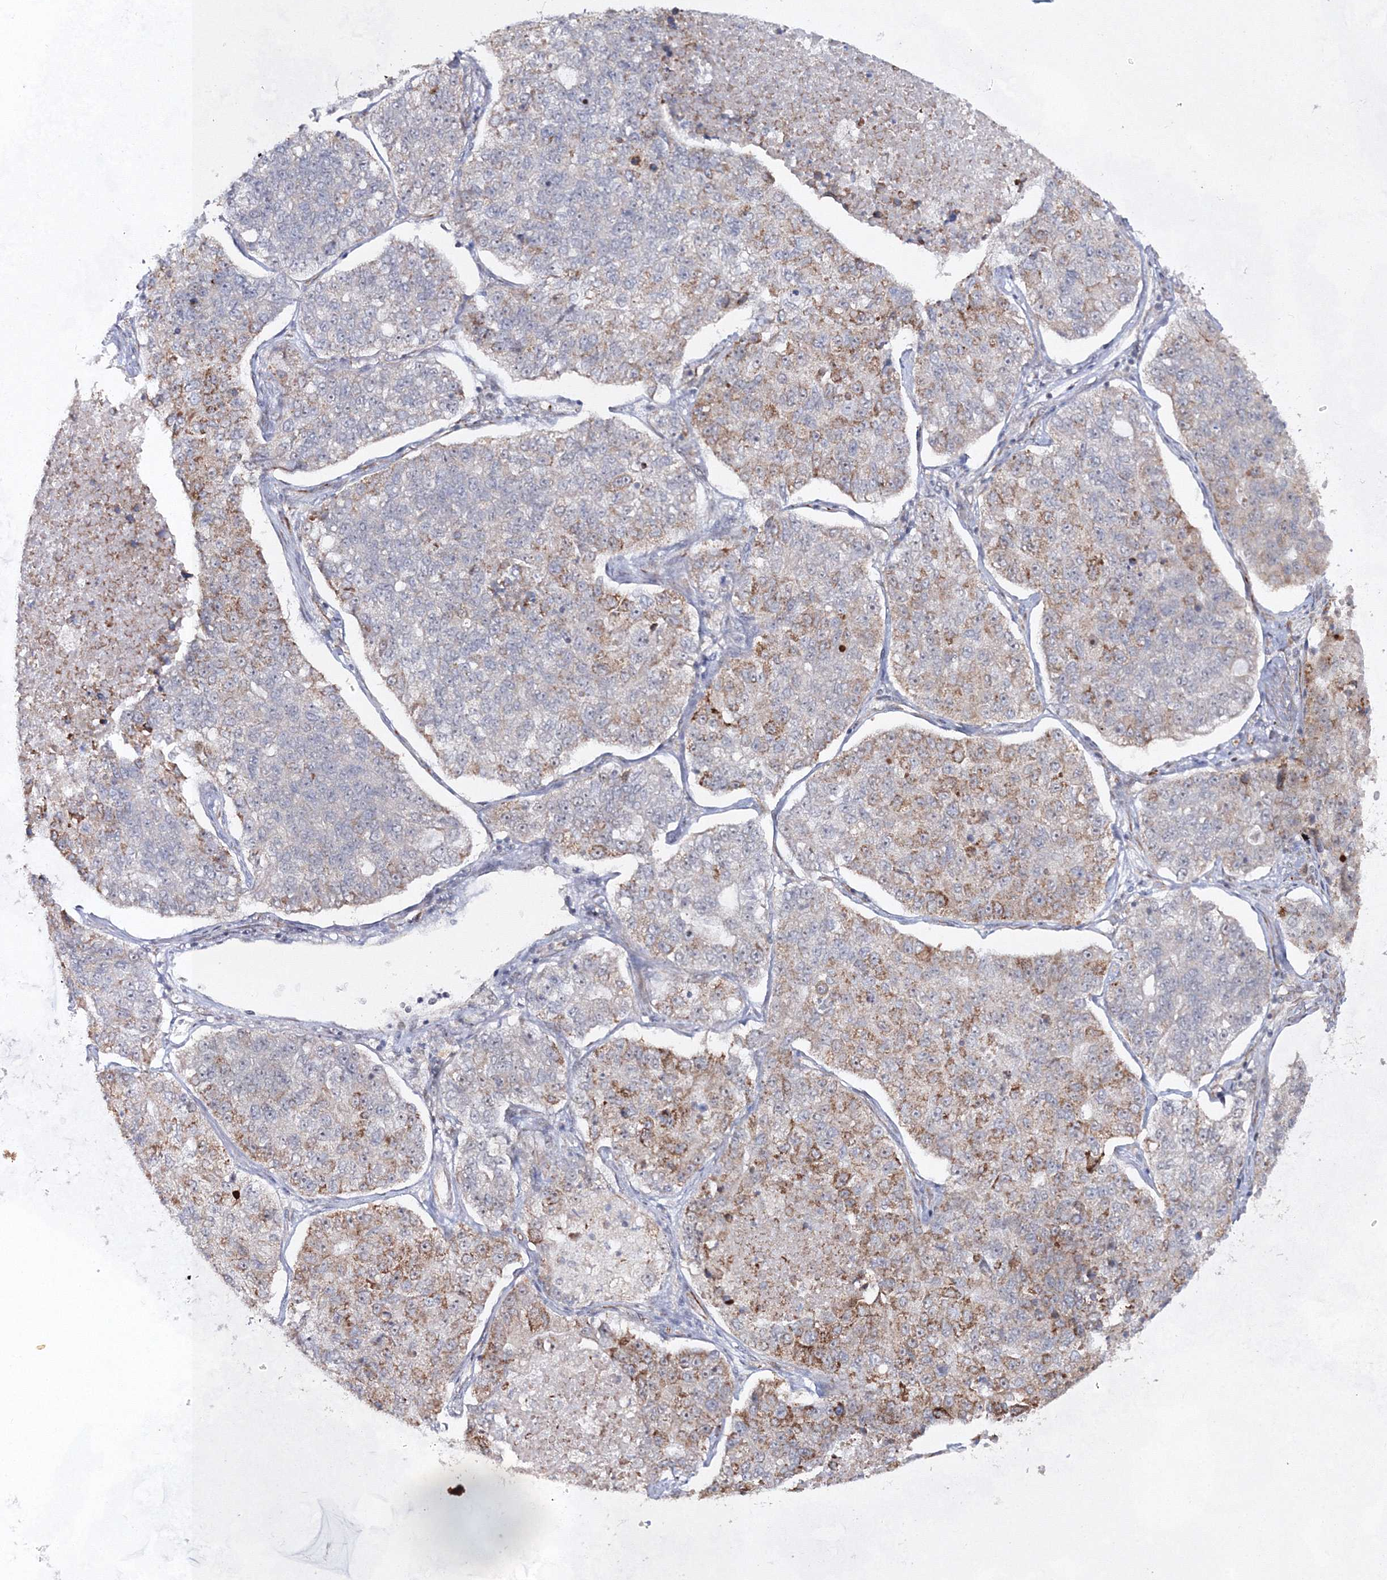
{"staining": {"intensity": "moderate", "quantity": "<25%", "location": "cytoplasmic/membranous"}, "tissue": "lung cancer", "cell_type": "Tumor cells", "image_type": "cancer", "snomed": [{"axis": "morphology", "description": "Adenocarcinoma, NOS"}, {"axis": "topography", "description": "Lung"}], "caption": "Lung adenocarcinoma tissue demonstrates moderate cytoplasmic/membranous positivity in about <25% of tumor cells, visualized by immunohistochemistry.", "gene": "SNIP1", "patient": {"sex": "male", "age": 49}}